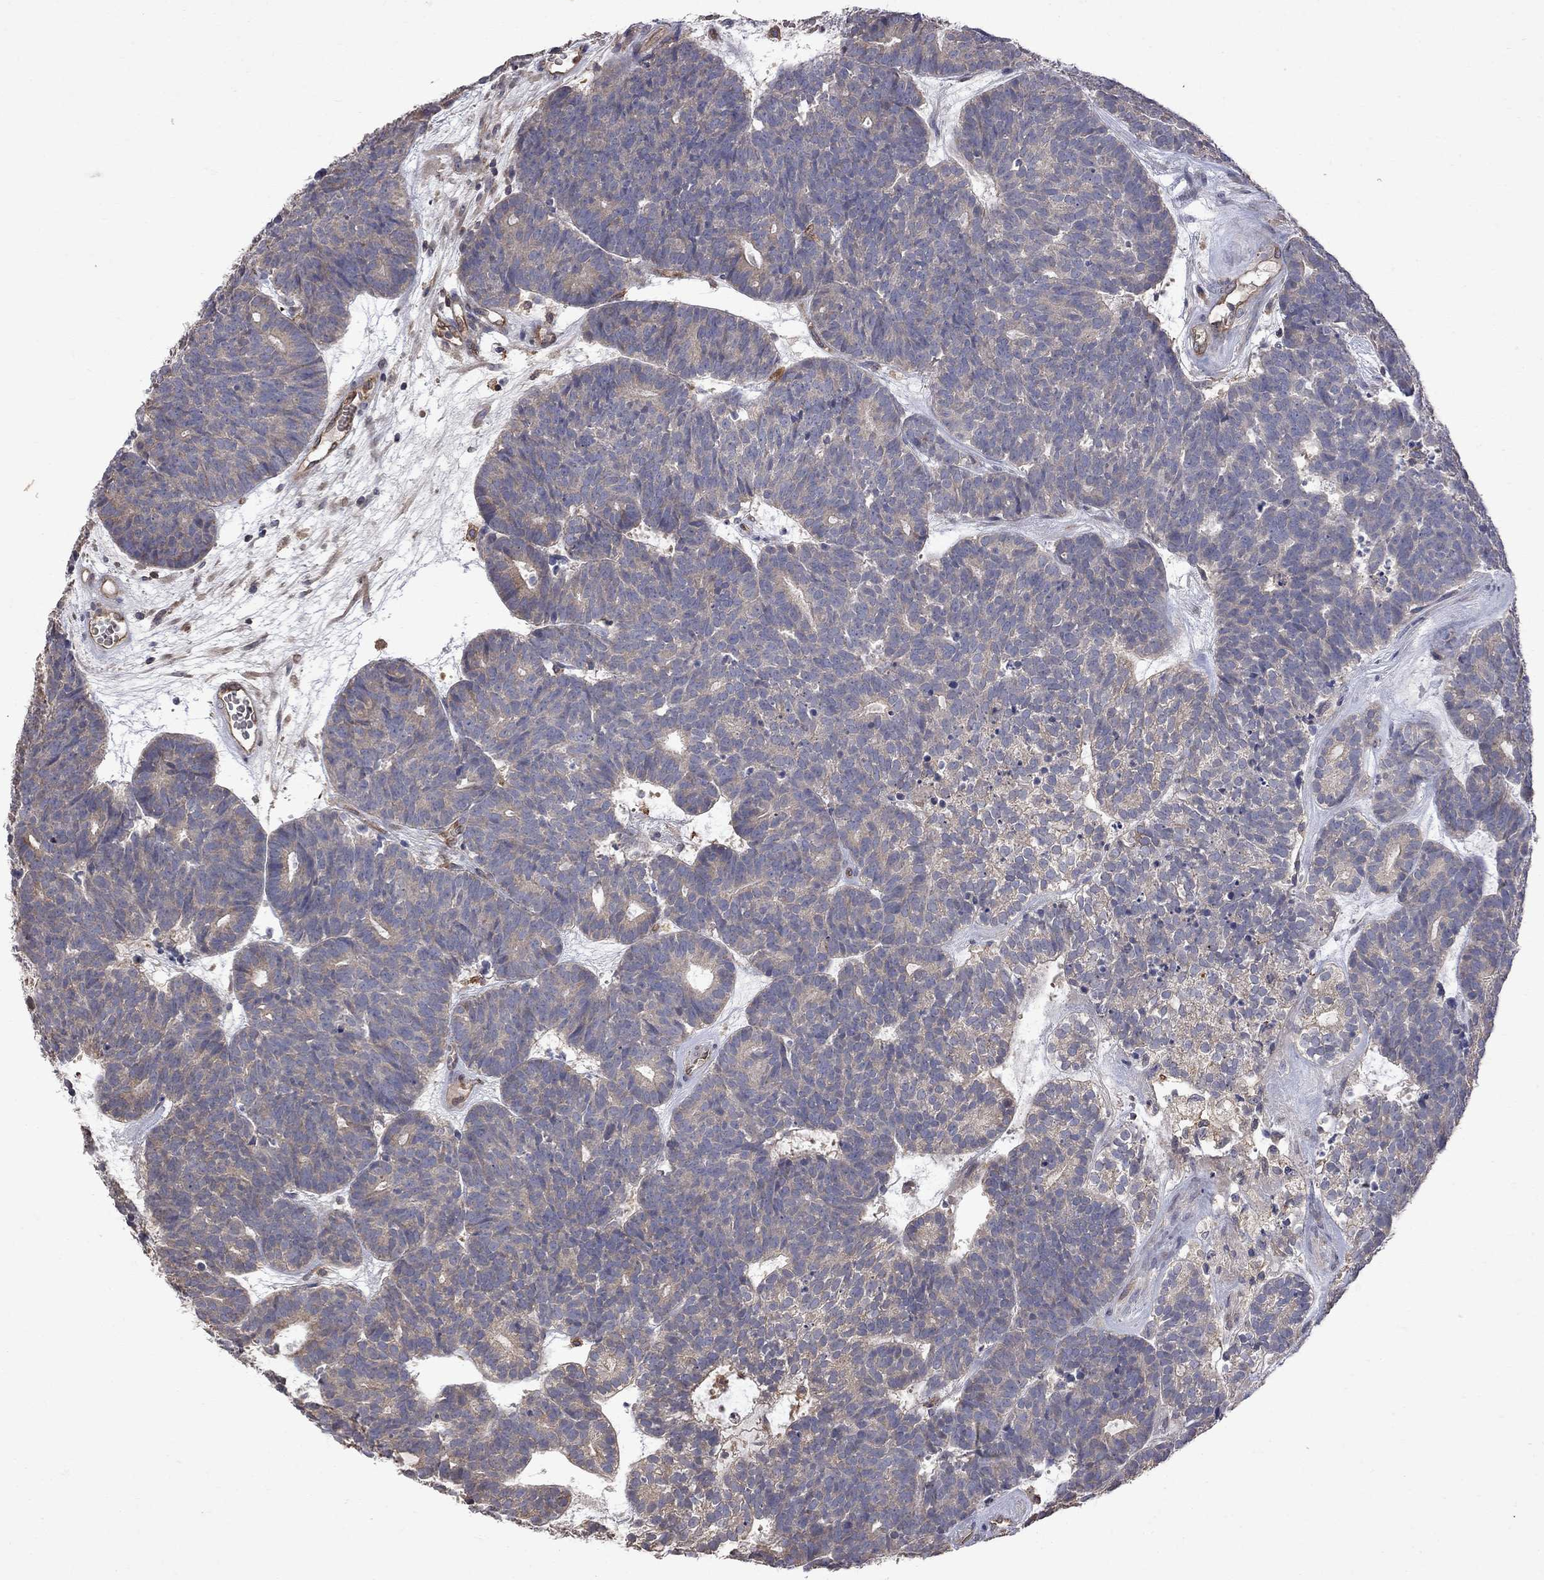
{"staining": {"intensity": "weak", "quantity": "25%-75%", "location": "cytoplasmic/membranous"}, "tissue": "head and neck cancer", "cell_type": "Tumor cells", "image_type": "cancer", "snomed": [{"axis": "morphology", "description": "Adenocarcinoma, NOS"}, {"axis": "topography", "description": "Head-Neck"}], "caption": "This is a micrograph of immunohistochemistry staining of head and neck cancer (adenocarcinoma), which shows weak positivity in the cytoplasmic/membranous of tumor cells.", "gene": "ABI3", "patient": {"sex": "female", "age": 81}}